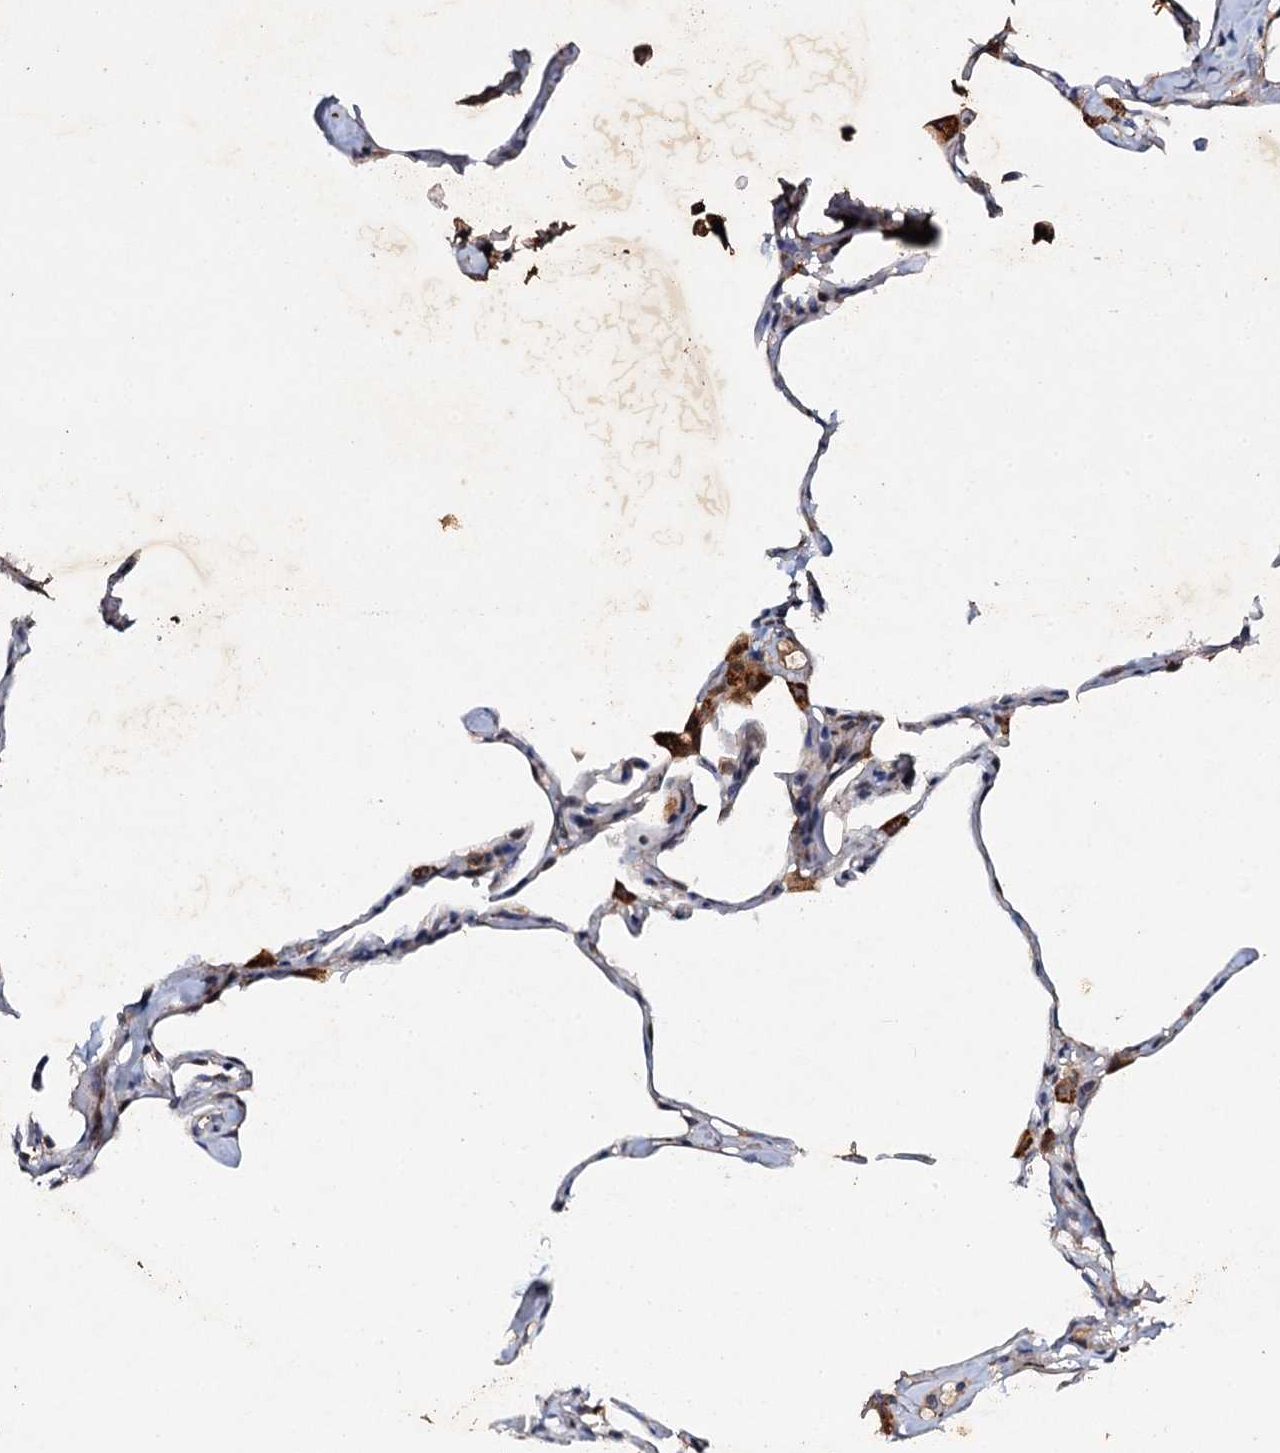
{"staining": {"intensity": "weak", "quantity": ">75%", "location": "cytoplasmic/membranous"}, "tissue": "lung", "cell_type": "Alveolar cells", "image_type": "normal", "snomed": [{"axis": "morphology", "description": "Normal tissue, NOS"}, {"axis": "topography", "description": "Lung"}], "caption": "A low amount of weak cytoplasmic/membranous expression is present in approximately >75% of alveolar cells in benign lung.", "gene": "ADAMTS10", "patient": {"sex": "male", "age": 65}}